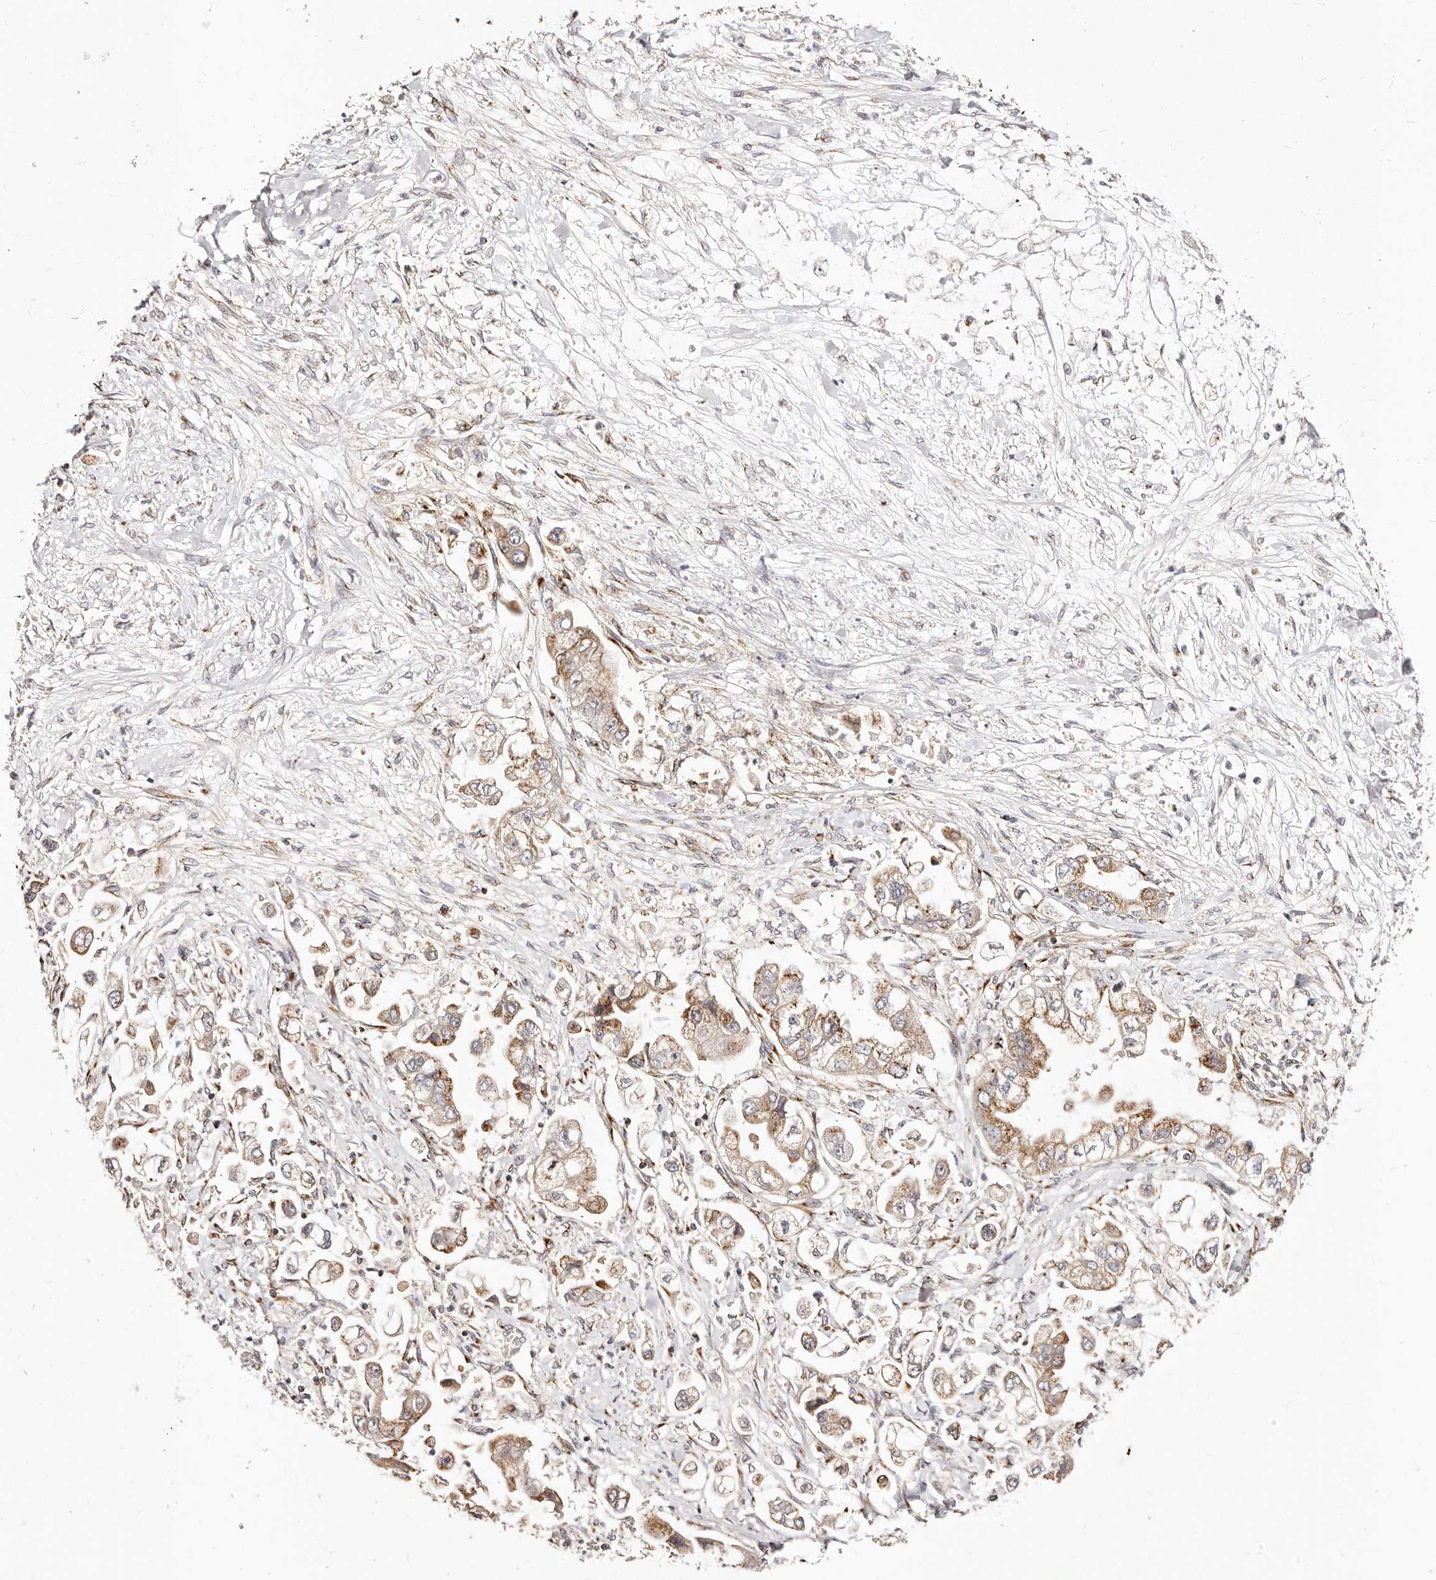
{"staining": {"intensity": "moderate", "quantity": ">75%", "location": "cytoplasmic/membranous"}, "tissue": "stomach cancer", "cell_type": "Tumor cells", "image_type": "cancer", "snomed": [{"axis": "morphology", "description": "Adenocarcinoma, NOS"}, {"axis": "topography", "description": "Stomach"}], "caption": "This micrograph exhibits IHC staining of stomach cancer, with medium moderate cytoplasmic/membranous positivity in approximately >75% of tumor cells.", "gene": "MAPK6", "patient": {"sex": "male", "age": 62}}